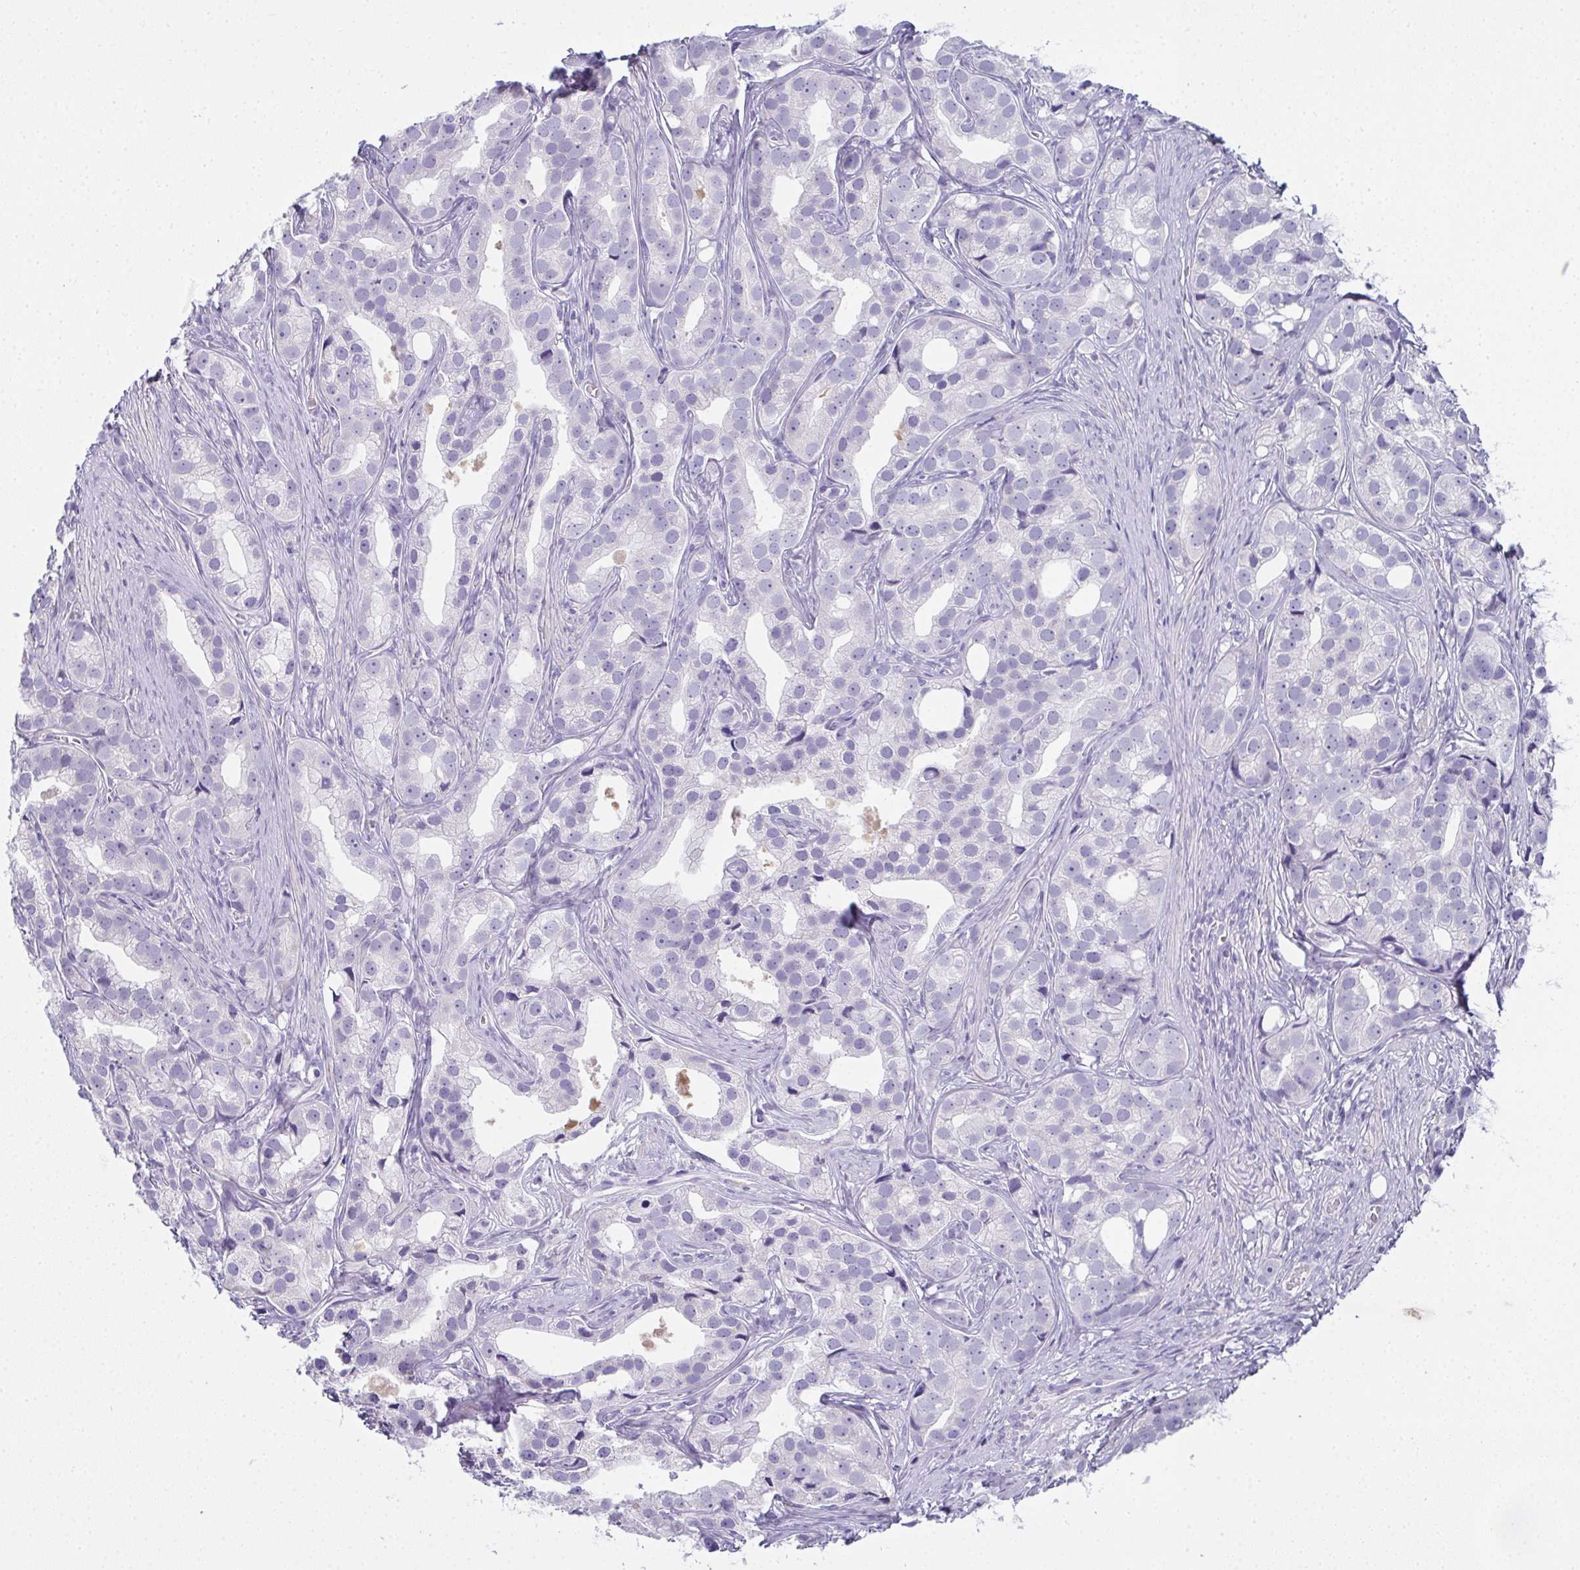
{"staining": {"intensity": "negative", "quantity": "none", "location": "none"}, "tissue": "prostate cancer", "cell_type": "Tumor cells", "image_type": "cancer", "snomed": [{"axis": "morphology", "description": "Adenocarcinoma, High grade"}, {"axis": "topography", "description": "Prostate"}], "caption": "Tumor cells are negative for protein expression in human high-grade adenocarcinoma (prostate).", "gene": "SLC36A2", "patient": {"sex": "male", "age": 75}}